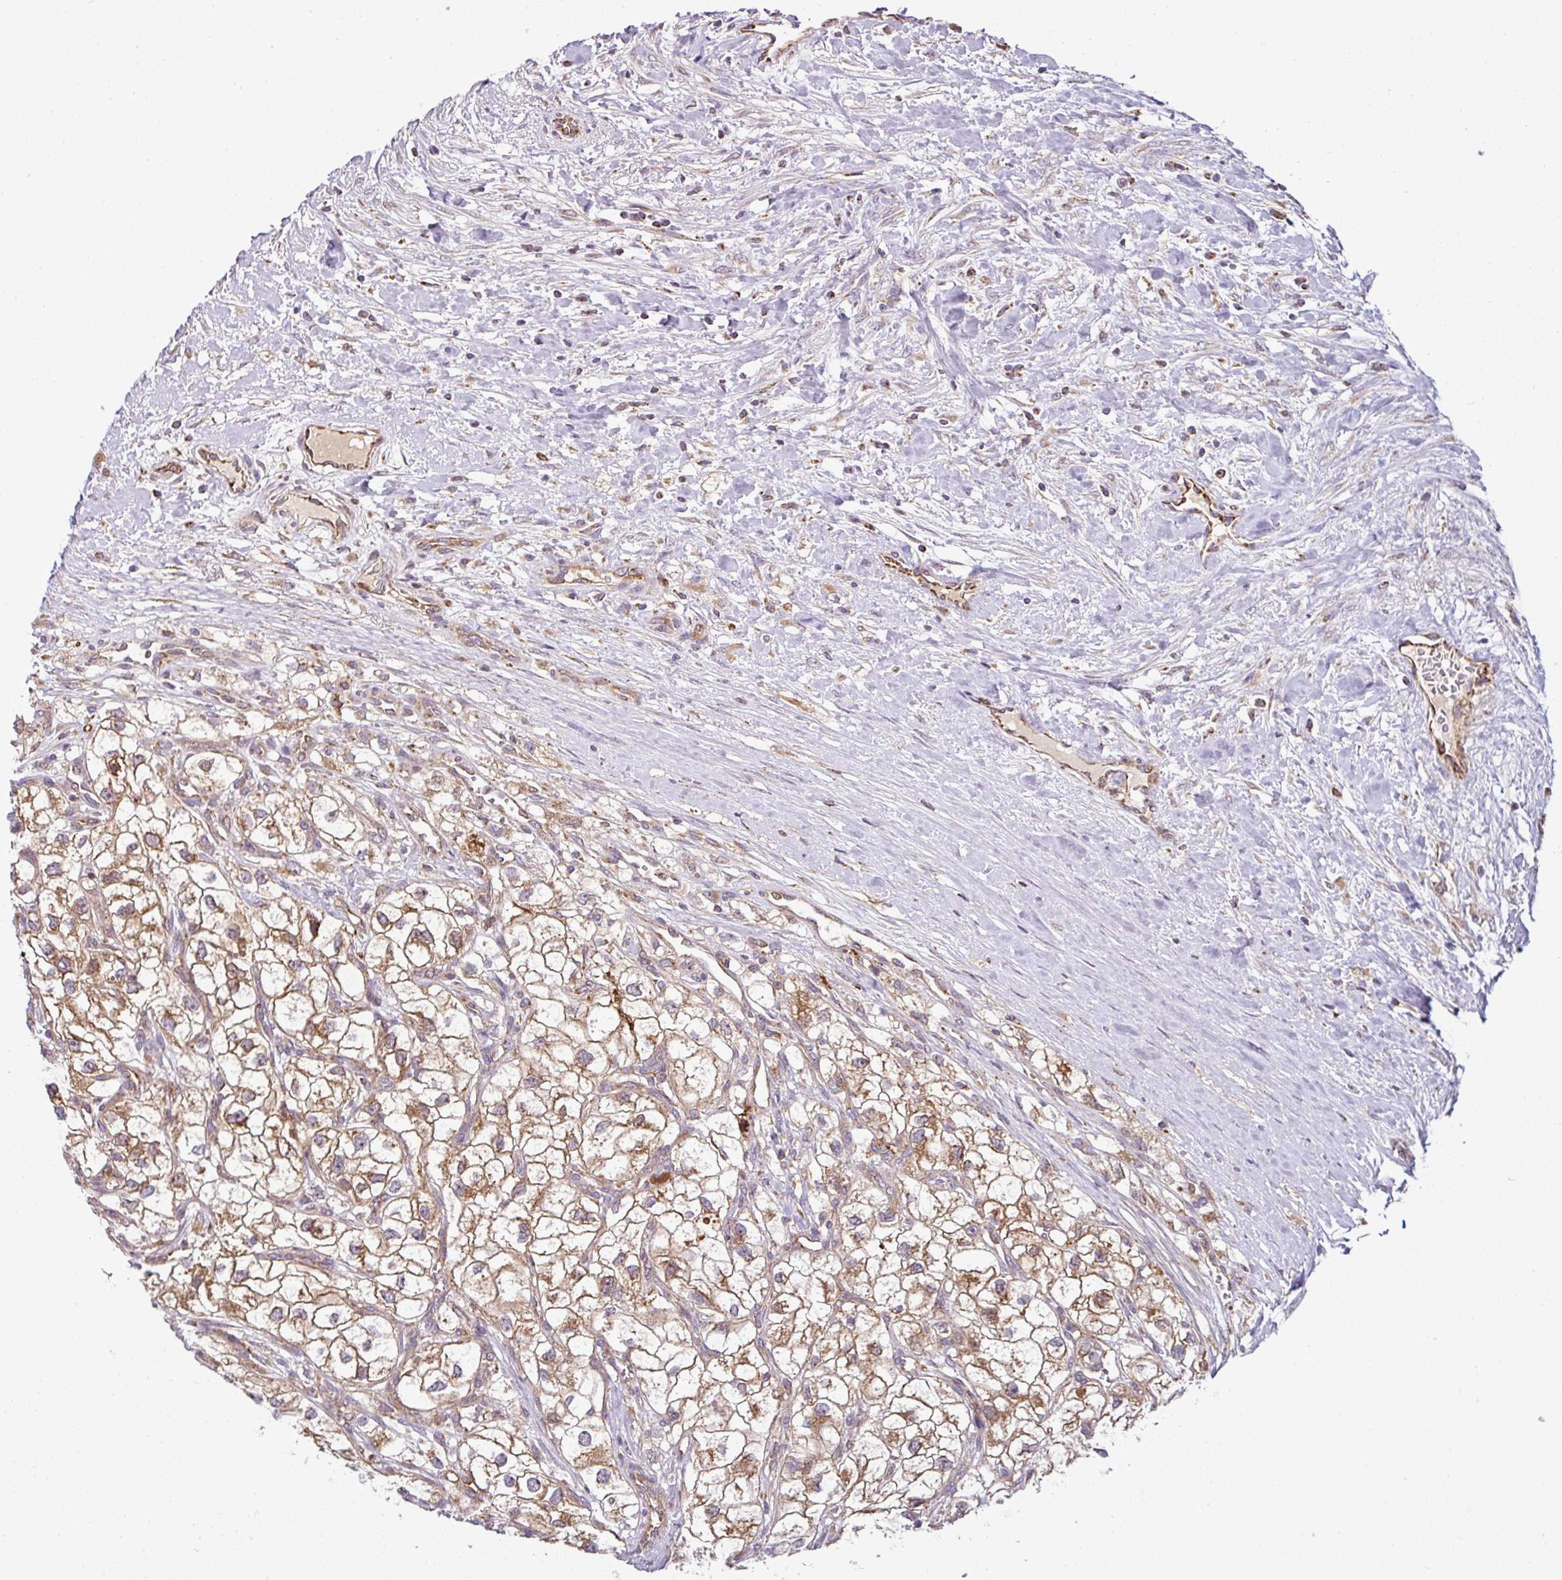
{"staining": {"intensity": "moderate", "quantity": ">75%", "location": "cytoplasmic/membranous"}, "tissue": "renal cancer", "cell_type": "Tumor cells", "image_type": "cancer", "snomed": [{"axis": "morphology", "description": "Adenocarcinoma, NOS"}, {"axis": "topography", "description": "Kidney"}], "caption": "Renal adenocarcinoma stained for a protein demonstrates moderate cytoplasmic/membranous positivity in tumor cells.", "gene": "PRELID3B", "patient": {"sex": "male", "age": 59}}